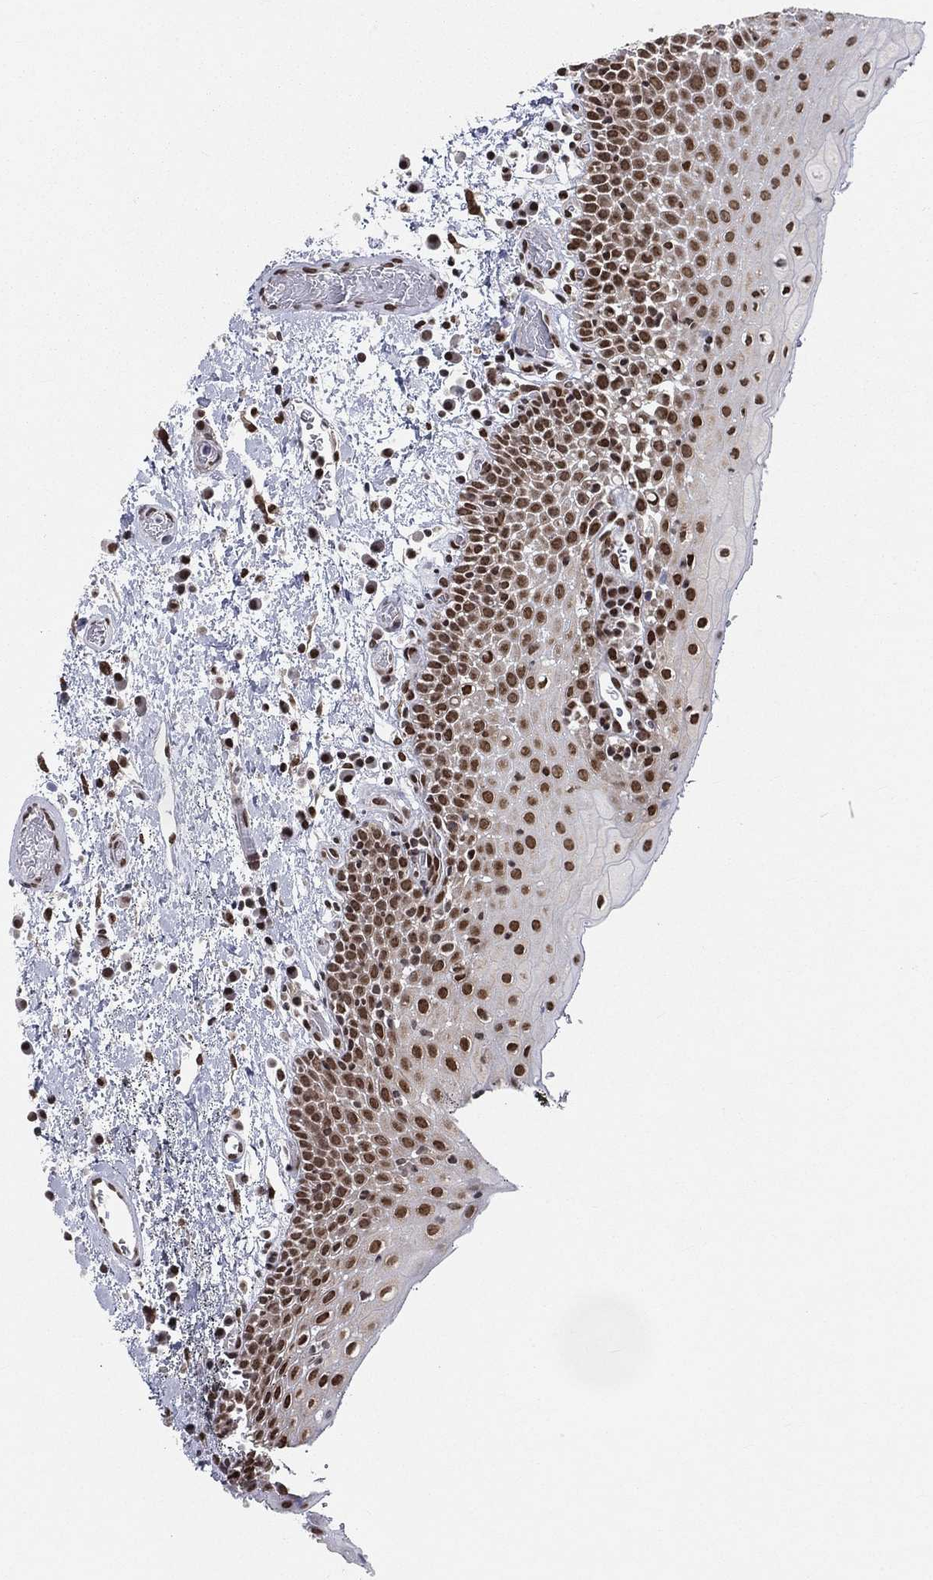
{"staining": {"intensity": "strong", "quantity": ">75%", "location": "nuclear"}, "tissue": "oral mucosa", "cell_type": "Squamous epithelial cells", "image_type": "normal", "snomed": [{"axis": "morphology", "description": "Normal tissue, NOS"}, {"axis": "morphology", "description": "Squamous cell carcinoma, NOS"}, {"axis": "topography", "description": "Oral tissue"}, {"axis": "topography", "description": "Tounge, NOS"}, {"axis": "topography", "description": "Head-Neck"}], "caption": "Immunohistochemical staining of unremarkable oral mucosa displays strong nuclear protein staining in approximately >75% of squamous epithelial cells. (DAB (3,3'-diaminobenzidine) IHC, brown staining for protein, blue staining for nuclei).", "gene": "FUBP3", "patient": {"sex": "female", "age": 80}}